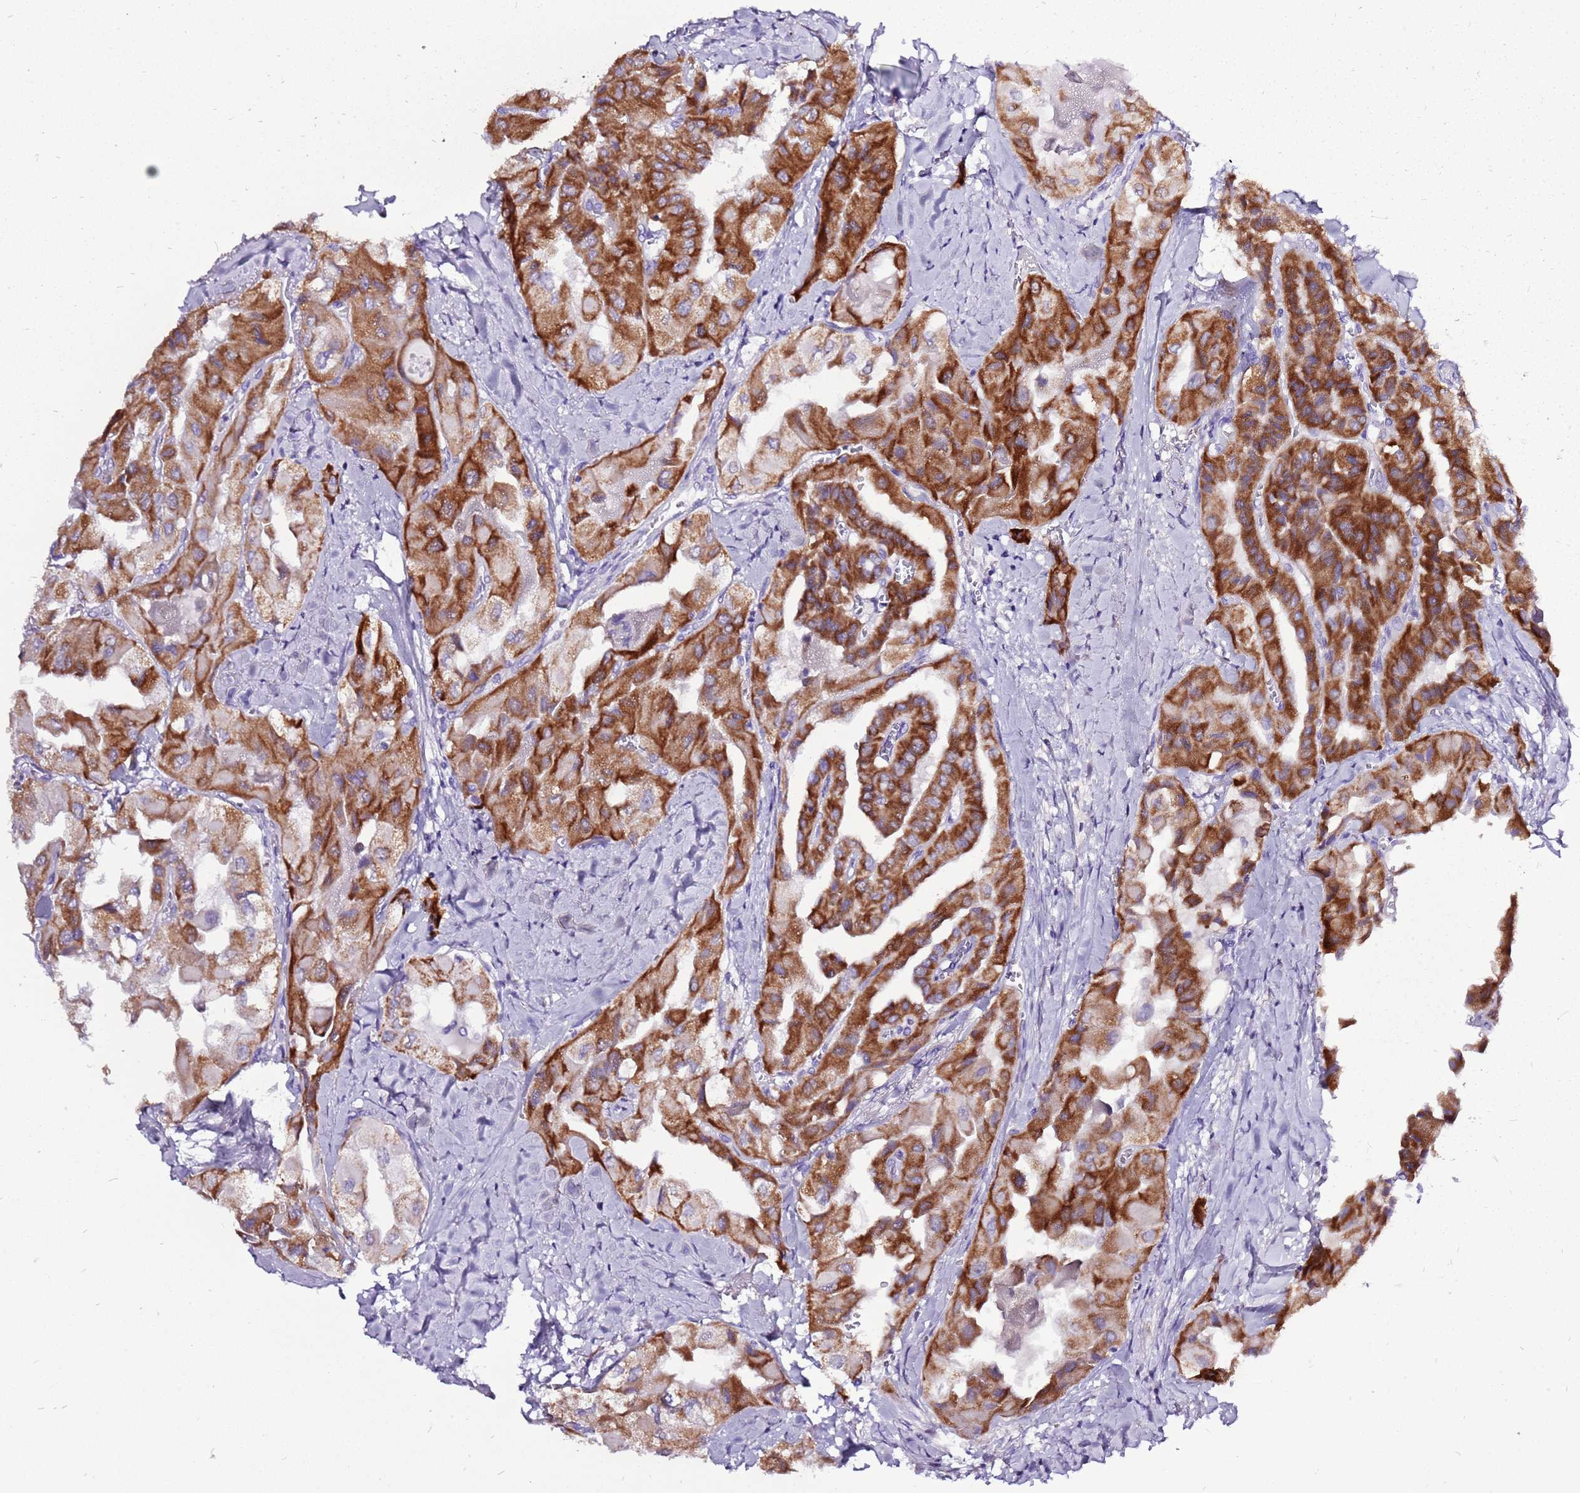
{"staining": {"intensity": "strong", "quantity": ">75%", "location": "cytoplasmic/membranous"}, "tissue": "thyroid cancer", "cell_type": "Tumor cells", "image_type": "cancer", "snomed": [{"axis": "morphology", "description": "Normal tissue, NOS"}, {"axis": "morphology", "description": "Papillary adenocarcinoma, NOS"}, {"axis": "topography", "description": "Thyroid gland"}], "caption": "Protein staining reveals strong cytoplasmic/membranous expression in about >75% of tumor cells in thyroid cancer.", "gene": "ACSS3", "patient": {"sex": "female", "age": 59}}